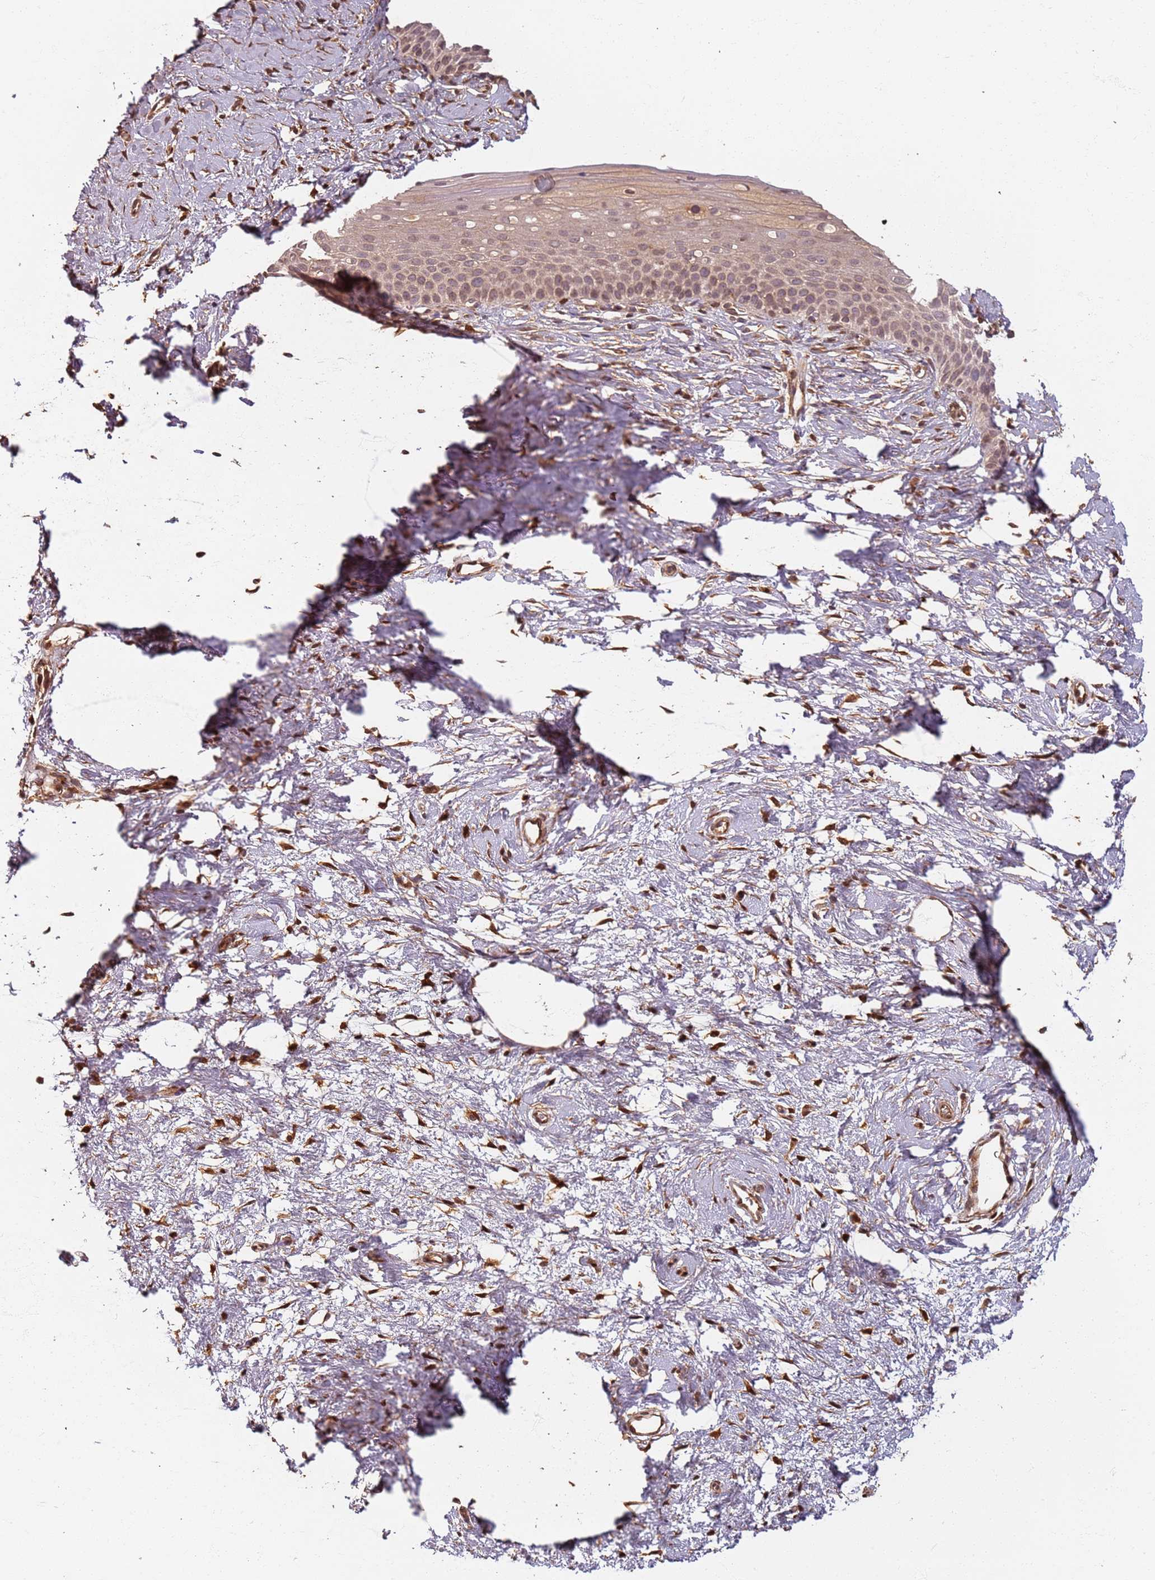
{"staining": {"intensity": "weak", "quantity": "<25%", "location": "nuclear"}, "tissue": "cervix", "cell_type": "Glandular cells", "image_type": "normal", "snomed": [{"axis": "morphology", "description": "Normal tissue, NOS"}, {"axis": "topography", "description": "Cervix"}], "caption": "Protein analysis of unremarkable cervix displays no significant positivity in glandular cells. The staining is performed using DAB (3,3'-diaminobenzidine) brown chromogen with nuclei counter-stained in using hematoxylin.", "gene": "SDCCAG8", "patient": {"sex": "female", "age": 57}}